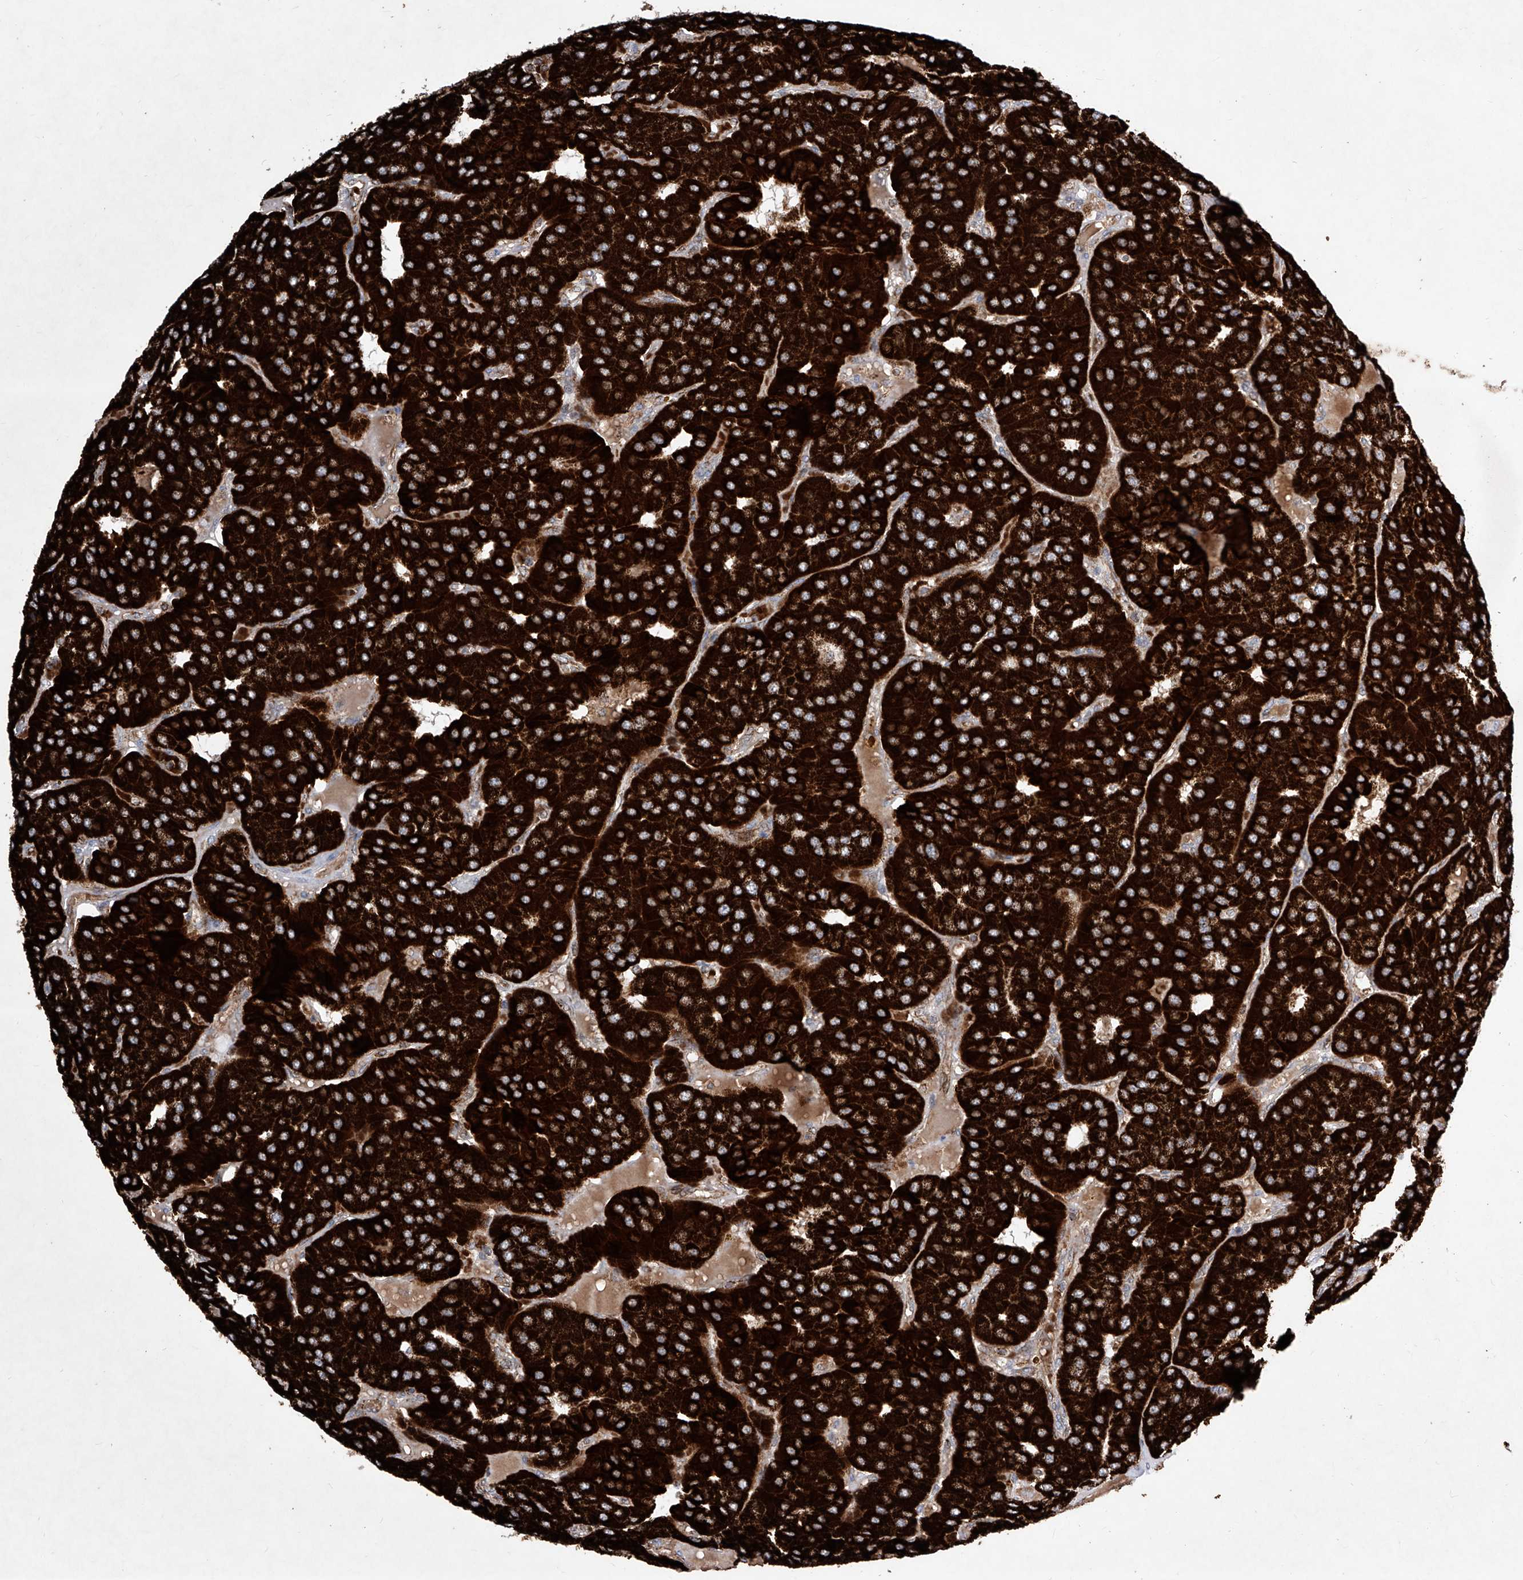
{"staining": {"intensity": "strong", "quantity": ">75%", "location": "cytoplasmic/membranous"}, "tissue": "parathyroid gland", "cell_type": "Glandular cells", "image_type": "normal", "snomed": [{"axis": "morphology", "description": "Normal tissue, NOS"}, {"axis": "morphology", "description": "Adenoma, NOS"}, {"axis": "topography", "description": "Parathyroid gland"}], "caption": "Human parathyroid gland stained for a protein (brown) demonstrates strong cytoplasmic/membranous positive staining in about >75% of glandular cells.", "gene": "SEMA6A", "patient": {"sex": "female", "age": 86}}